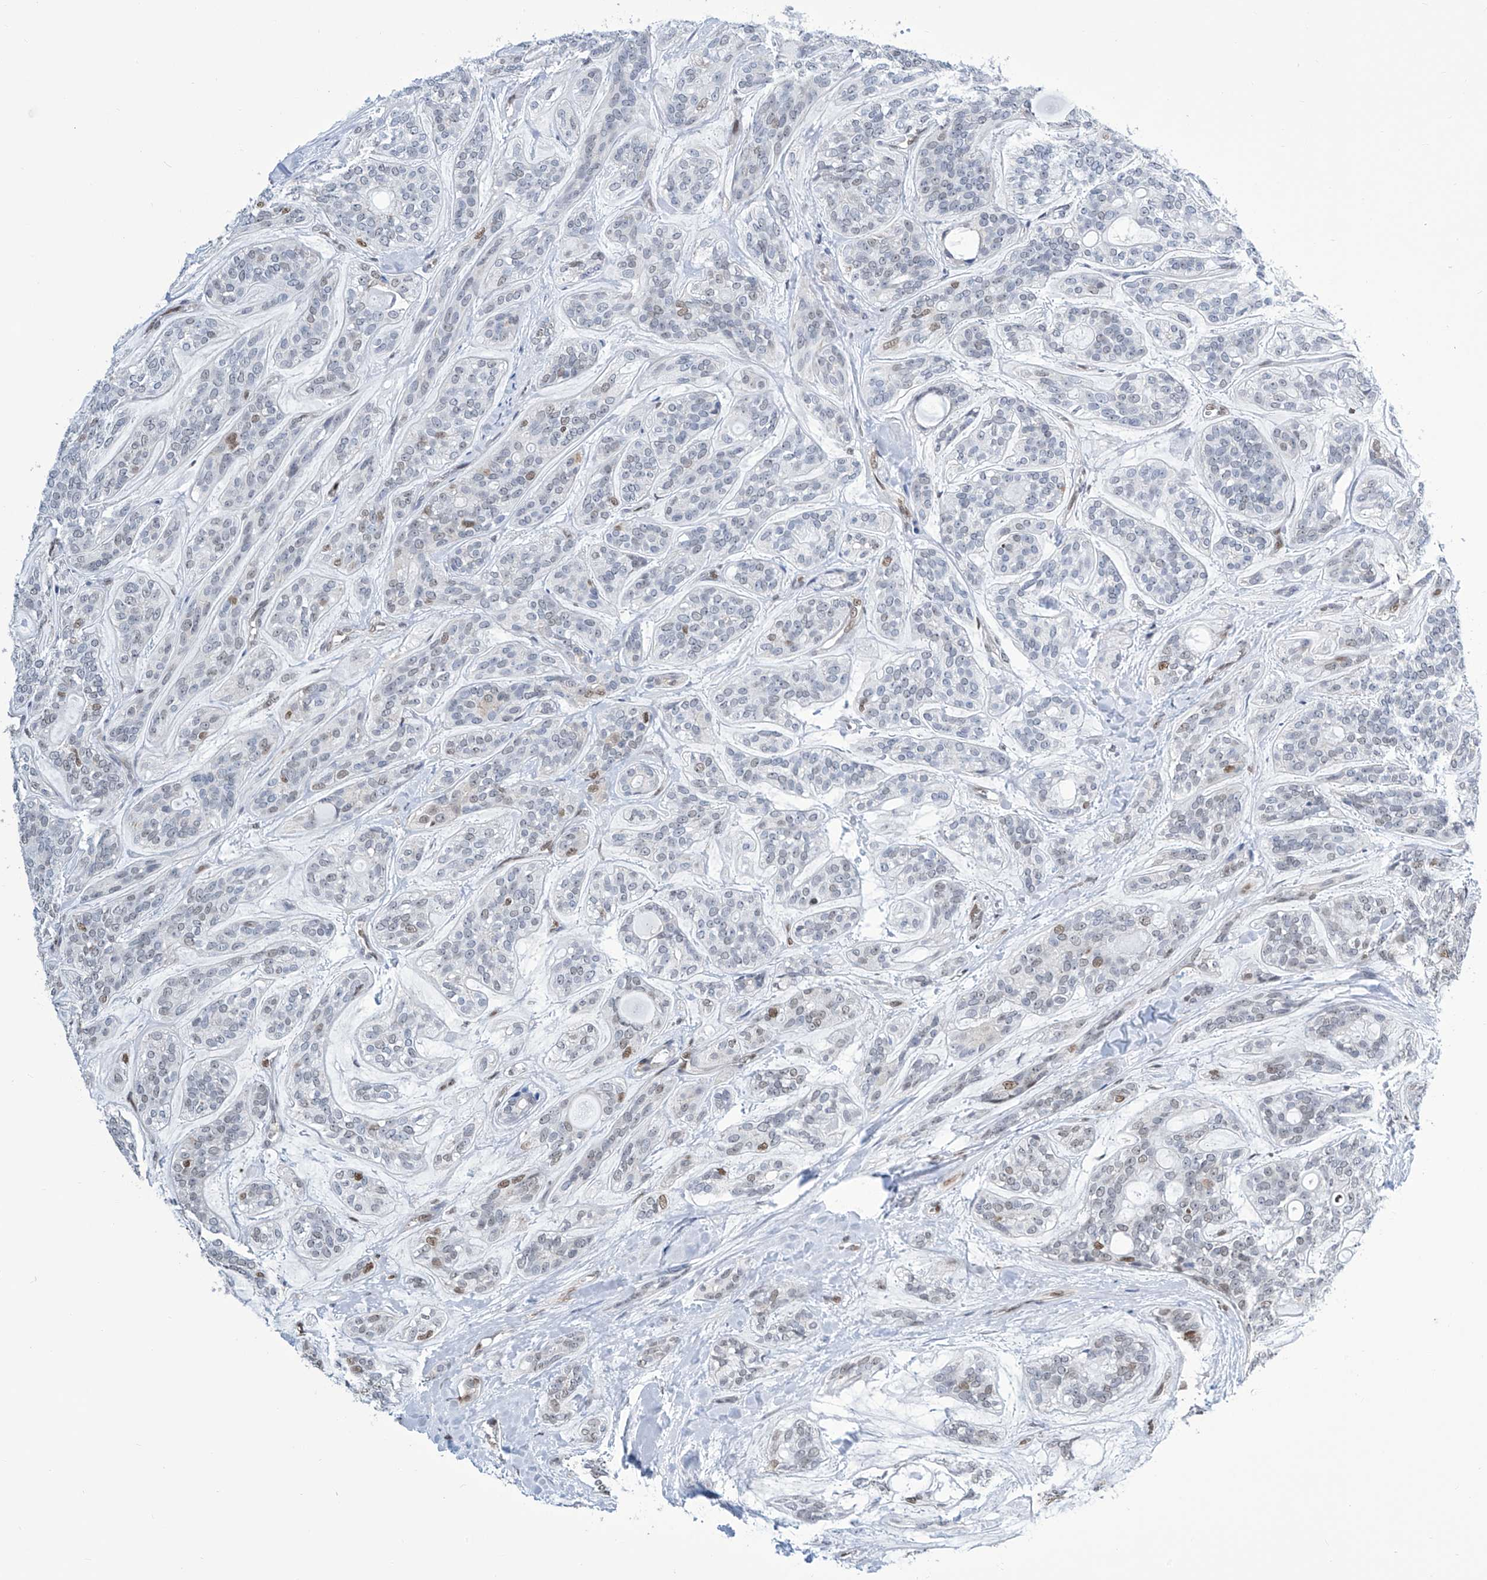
{"staining": {"intensity": "weak", "quantity": "<25%", "location": "nuclear"}, "tissue": "head and neck cancer", "cell_type": "Tumor cells", "image_type": "cancer", "snomed": [{"axis": "morphology", "description": "Adenocarcinoma, NOS"}, {"axis": "topography", "description": "Head-Neck"}], "caption": "A micrograph of head and neck adenocarcinoma stained for a protein displays no brown staining in tumor cells.", "gene": "SREBF2", "patient": {"sex": "male", "age": 66}}